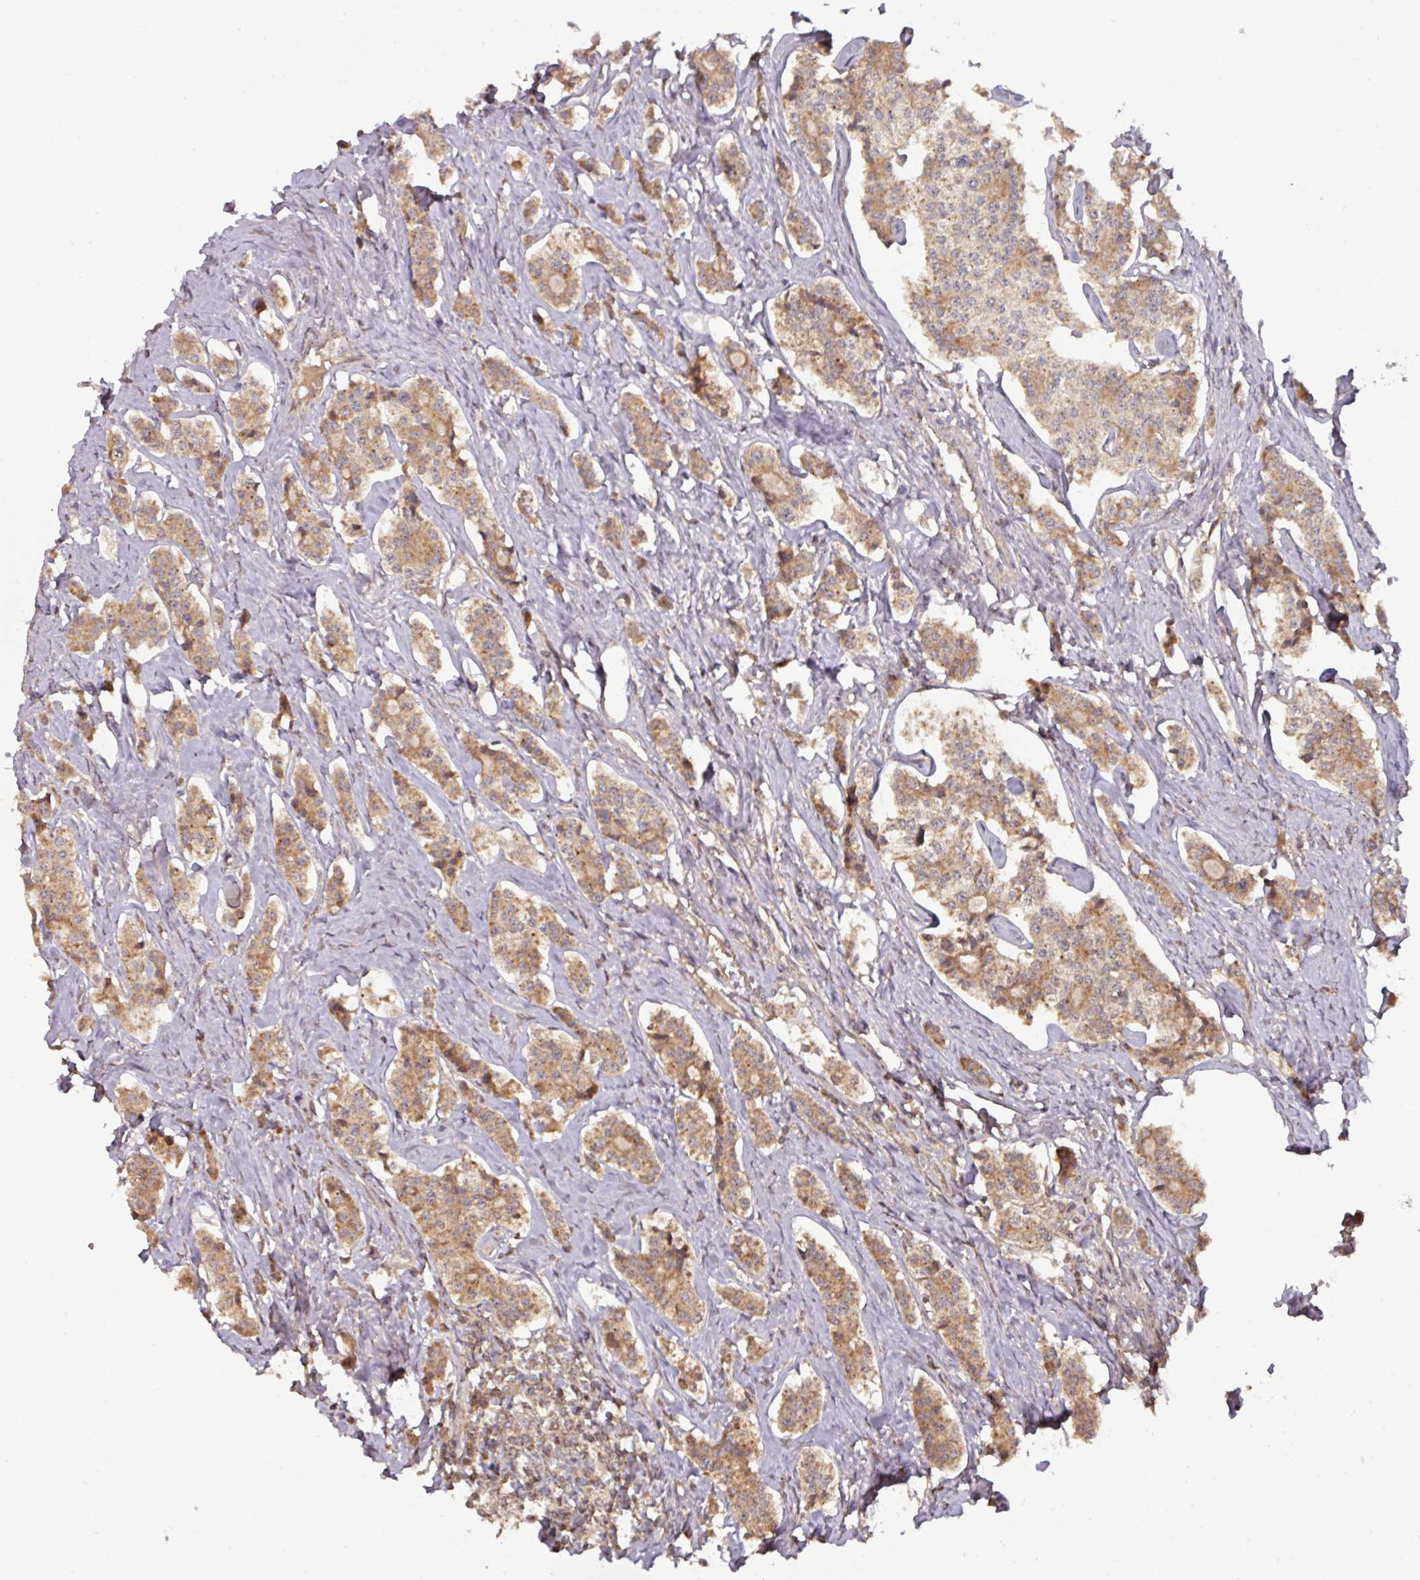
{"staining": {"intensity": "moderate", "quantity": ">75%", "location": "cytoplasmic/membranous"}, "tissue": "carcinoid", "cell_type": "Tumor cells", "image_type": "cancer", "snomed": [{"axis": "morphology", "description": "Carcinoid, malignant, NOS"}, {"axis": "topography", "description": "Small intestine"}], "caption": "Carcinoid was stained to show a protein in brown. There is medium levels of moderate cytoplasmic/membranous staining in about >75% of tumor cells. The protein of interest is stained brown, and the nuclei are stained in blue (DAB IHC with brightfield microscopy, high magnification).", "gene": "MRRF", "patient": {"sex": "male", "age": 63}}